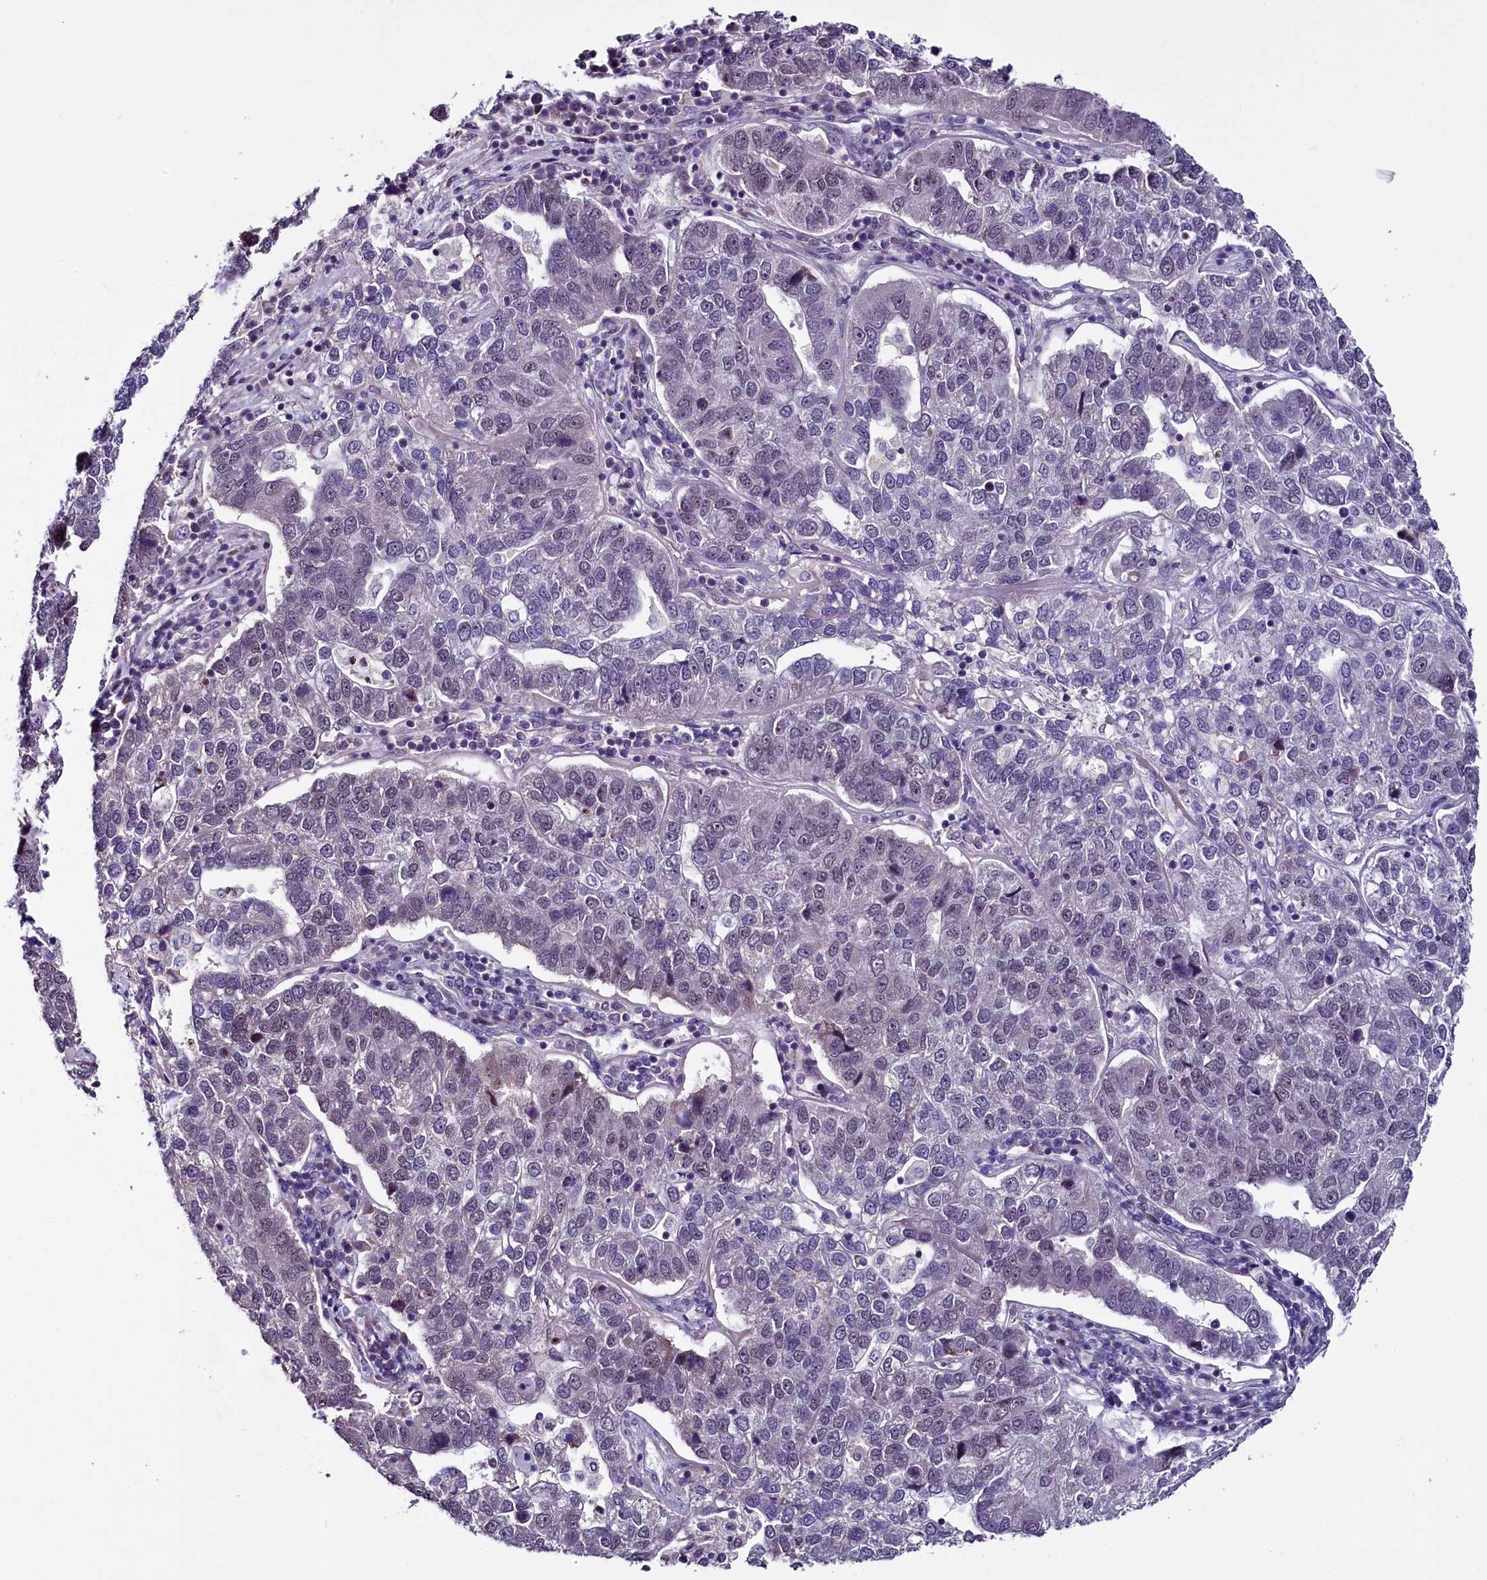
{"staining": {"intensity": "moderate", "quantity": "<25%", "location": "nuclear"}, "tissue": "pancreatic cancer", "cell_type": "Tumor cells", "image_type": "cancer", "snomed": [{"axis": "morphology", "description": "Adenocarcinoma, NOS"}, {"axis": "topography", "description": "Pancreas"}], "caption": "Pancreatic adenocarcinoma stained for a protein exhibits moderate nuclear positivity in tumor cells.", "gene": "RPUSD2", "patient": {"sex": "female", "age": 61}}